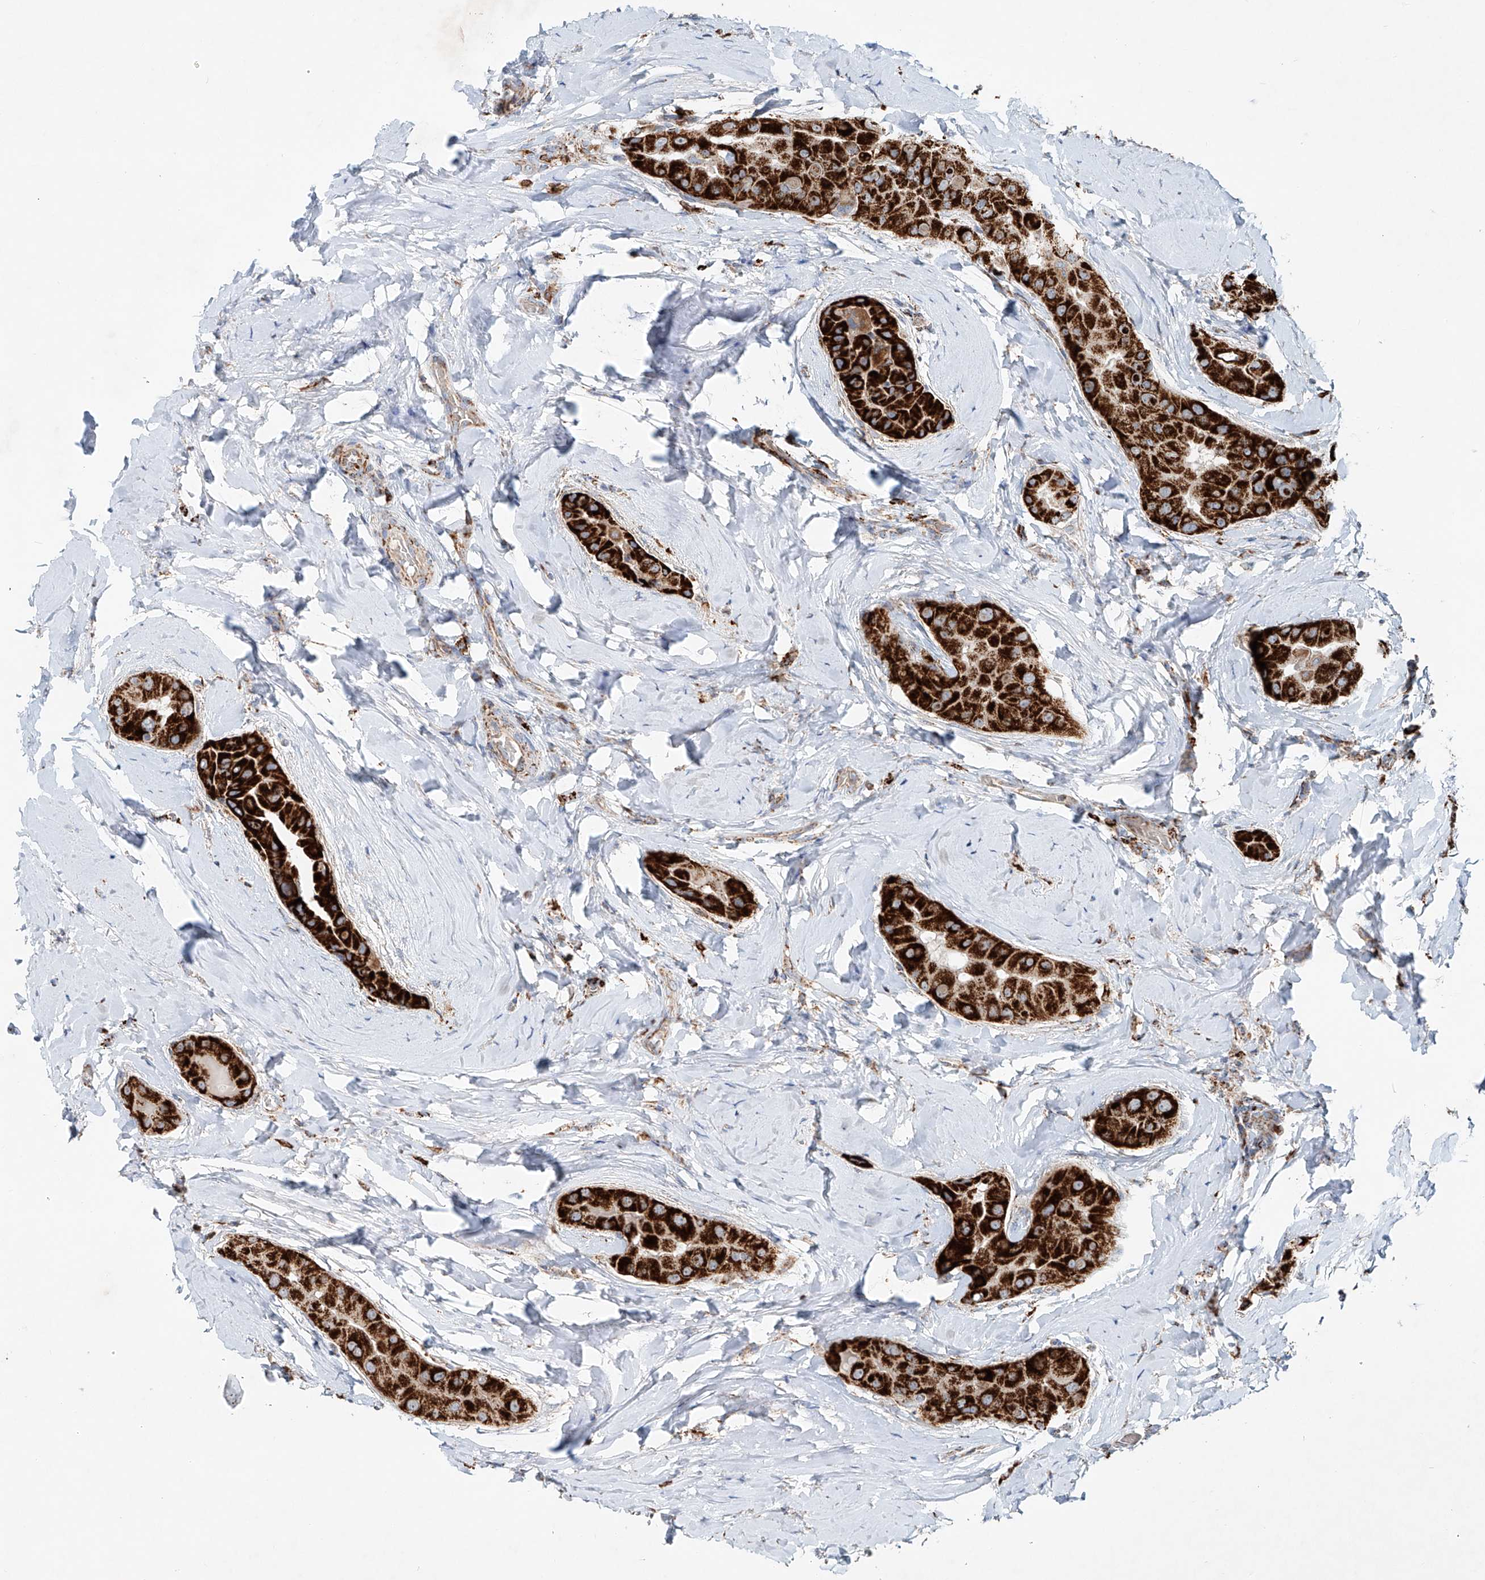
{"staining": {"intensity": "strong", "quantity": ">75%", "location": "cytoplasmic/membranous"}, "tissue": "thyroid cancer", "cell_type": "Tumor cells", "image_type": "cancer", "snomed": [{"axis": "morphology", "description": "Papillary adenocarcinoma, NOS"}, {"axis": "topography", "description": "Thyroid gland"}], "caption": "Human papillary adenocarcinoma (thyroid) stained for a protein (brown) demonstrates strong cytoplasmic/membranous positive positivity in about >75% of tumor cells.", "gene": "CARD10", "patient": {"sex": "male", "age": 33}}